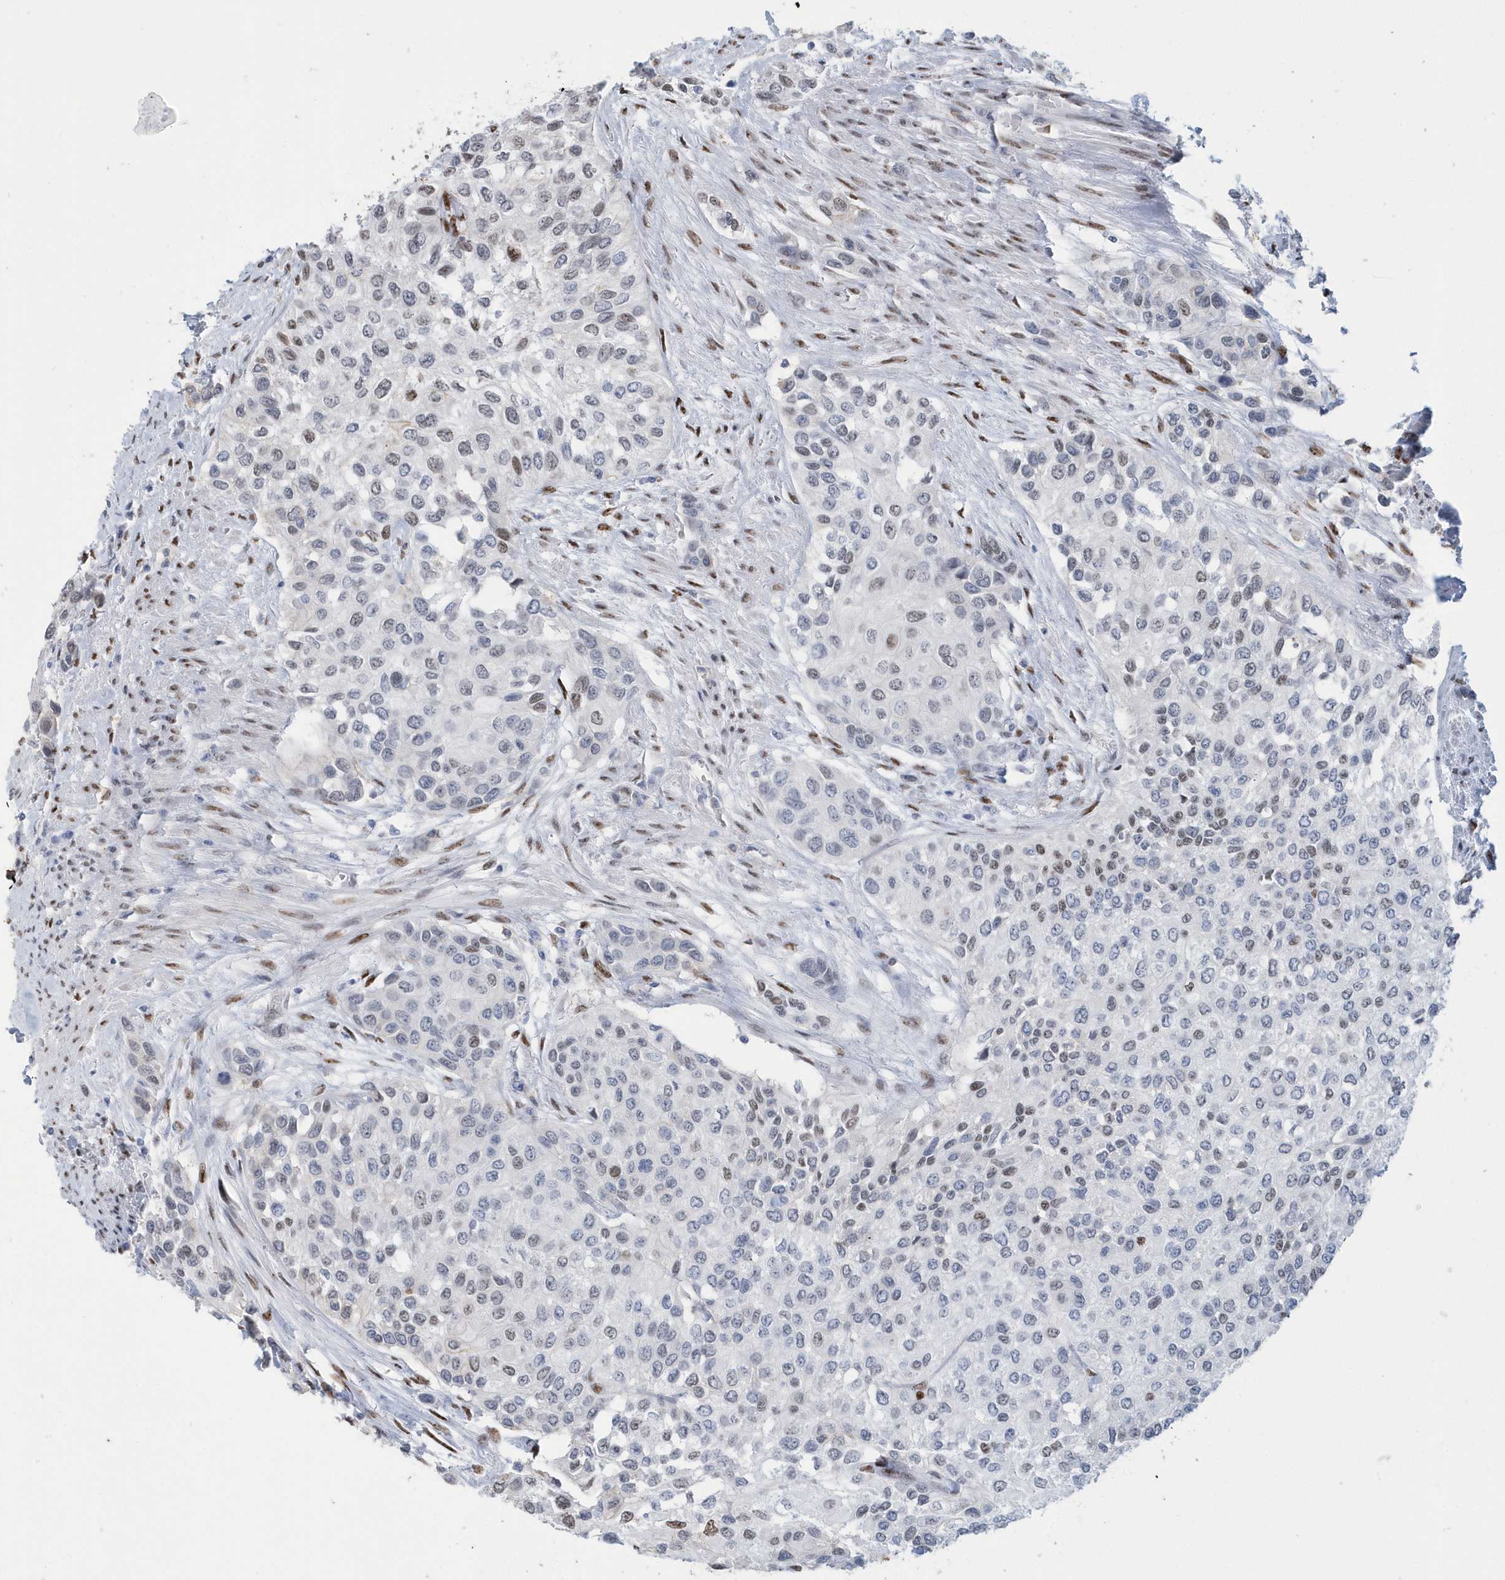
{"staining": {"intensity": "moderate", "quantity": "<25%", "location": "nuclear"}, "tissue": "urothelial cancer", "cell_type": "Tumor cells", "image_type": "cancer", "snomed": [{"axis": "morphology", "description": "Normal tissue, NOS"}, {"axis": "morphology", "description": "Urothelial carcinoma, High grade"}, {"axis": "topography", "description": "Vascular tissue"}, {"axis": "topography", "description": "Urinary bladder"}], "caption": "A brown stain labels moderate nuclear expression of a protein in human high-grade urothelial carcinoma tumor cells.", "gene": "MACROH2A2", "patient": {"sex": "female", "age": 56}}